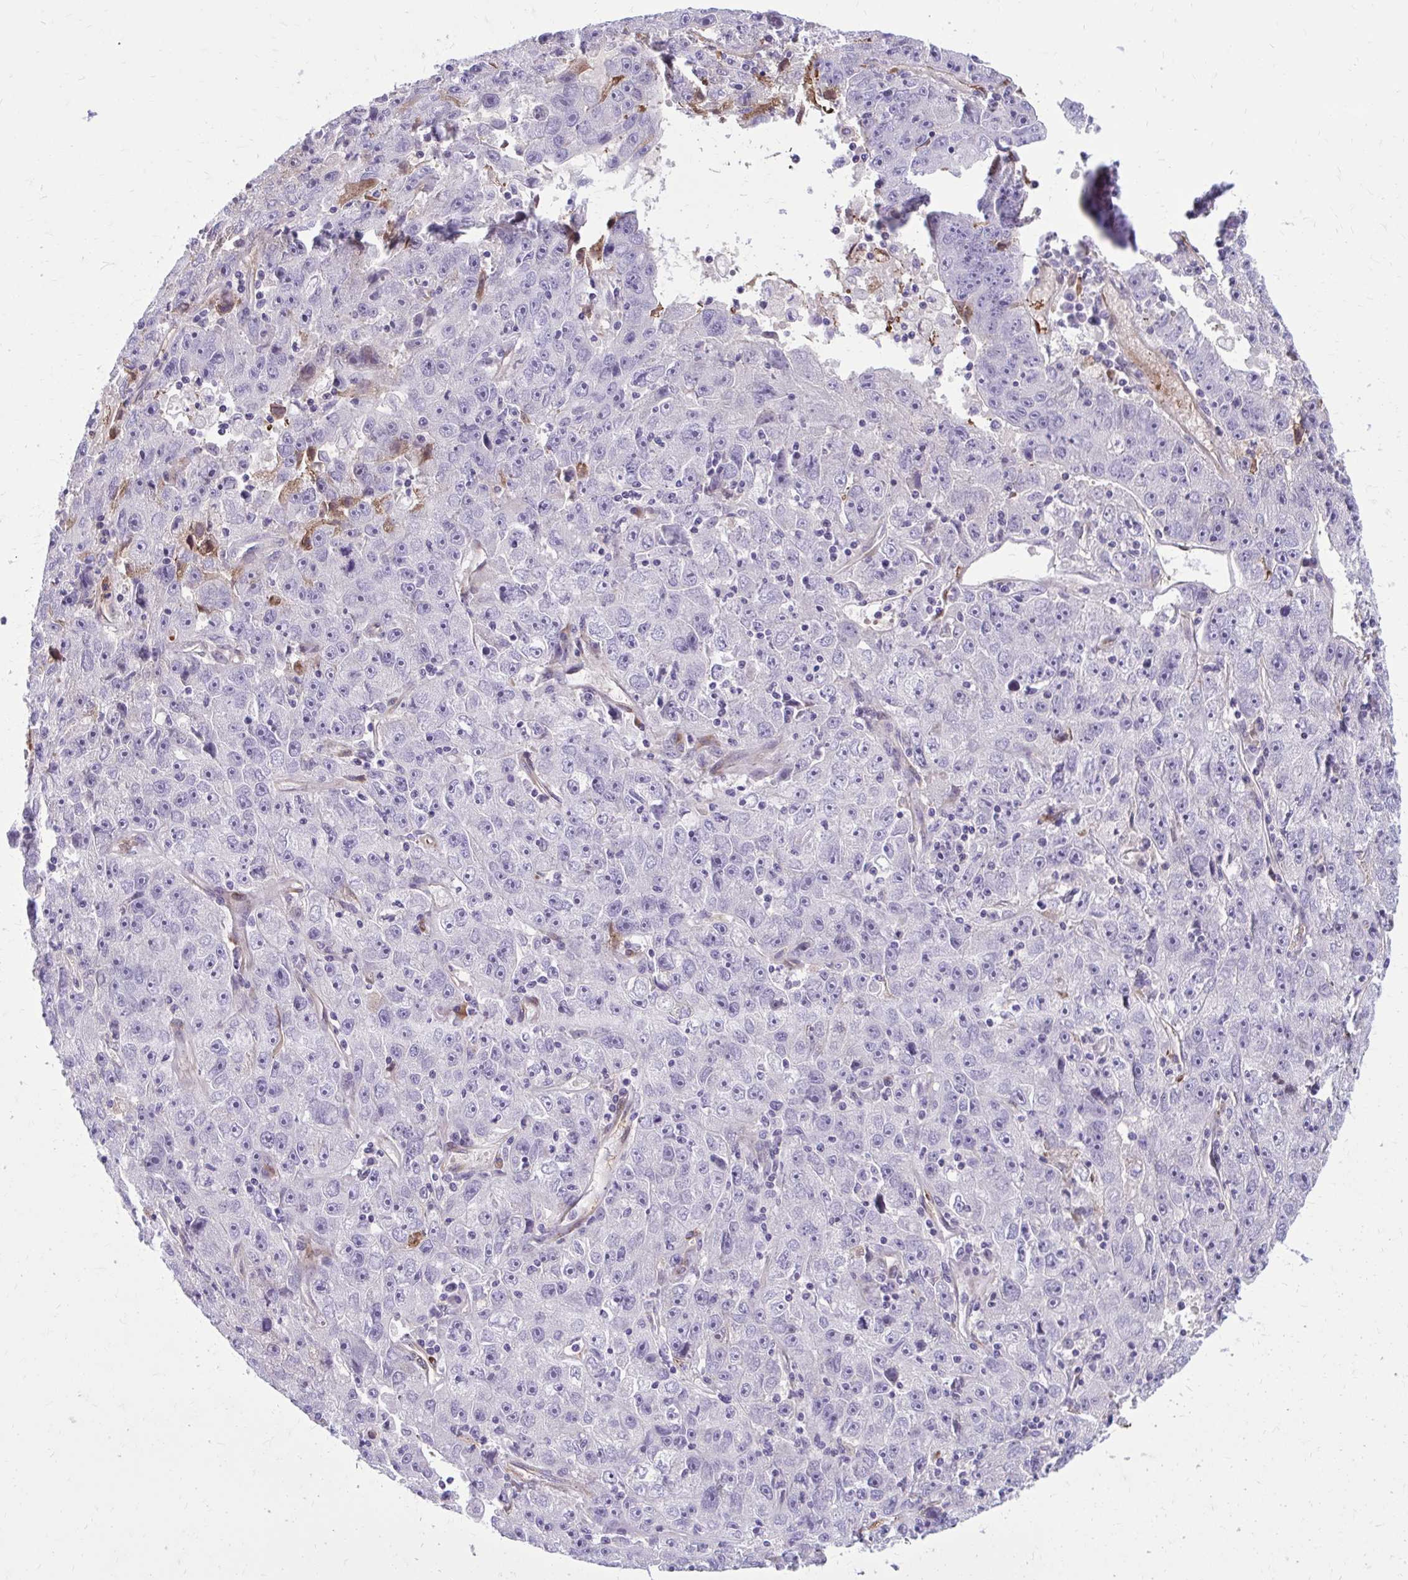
{"staining": {"intensity": "negative", "quantity": "none", "location": "none"}, "tissue": "lung cancer", "cell_type": "Tumor cells", "image_type": "cancer", "snomed": [{"axis": "morphology", "description": "Normal morphology"}, {"axis": "morphology", "description": "Adenocarcinoma, NOS"}, {"axis": "topography", "description": "Lymph node"}, {"axis": "topography", "description": "Lung"}], "caption": "Adenocarcinoma (lung) stained for a protein using immunohistochemistry (IHC) displays no positivity tumor cells.", "gene": "BEND5", "patient": {"sex": "female", "age": 57}}